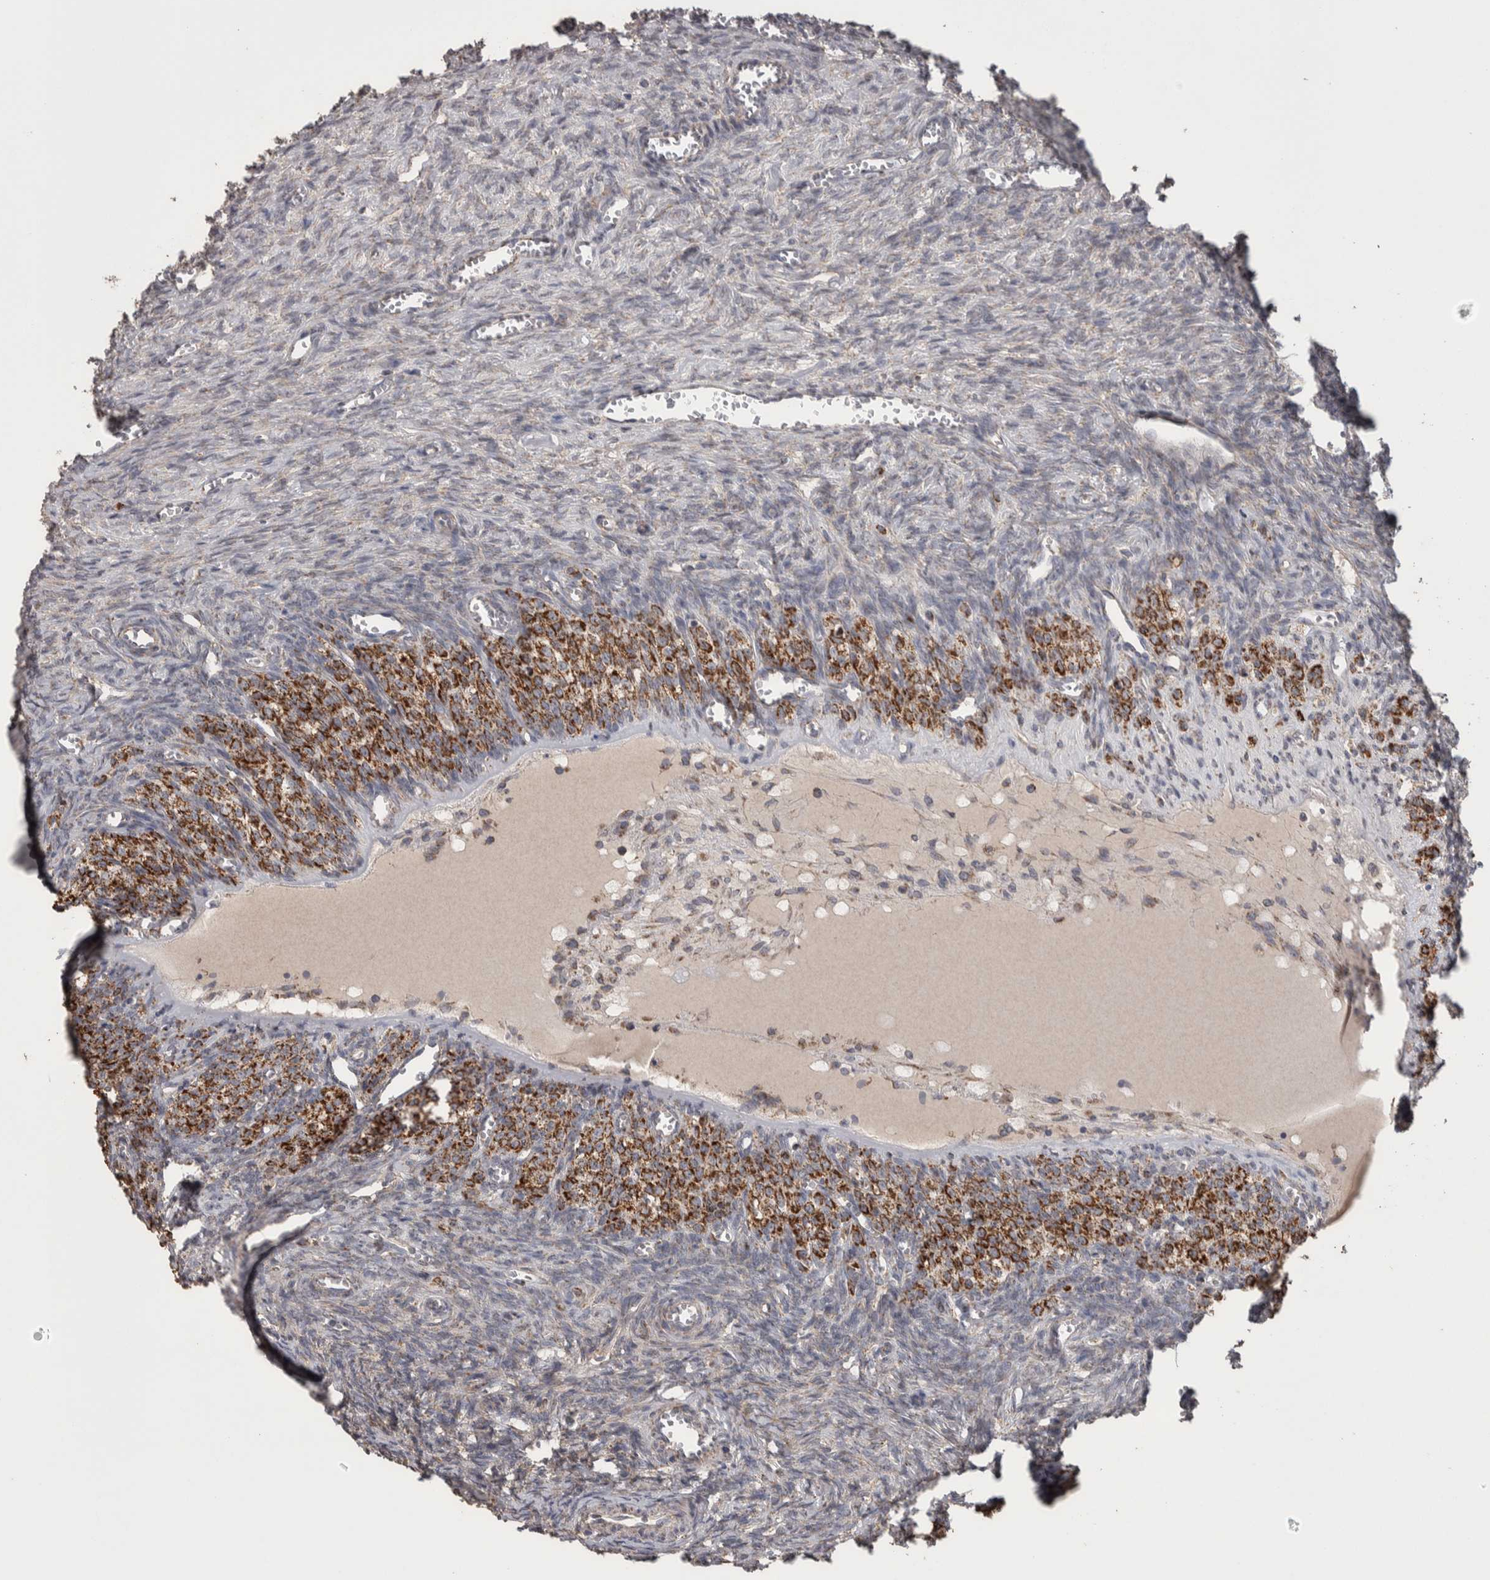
{"staining": {"intensity": "moderate", "quantity": ">75%", "location": "cytoplasmic/membranous"}, "tissue": "ovary", "cell_type": "Follicle cells", "image_type": "normal", "snomed": [{"axis": "morphology", "description": "Normal tissue, NOS"}, {"axis": "topography", "description": "Ovary"}], "caption": "High-power microscopy captured an immunohistochemistry (IHC) histopathology image of unremarkable ovary, revealing moderate cytoplasmic/membranous expression in approximately >75% of follicle cells.", "gene": "SCO1", "patient": {"sex": "female", "age": 27}}